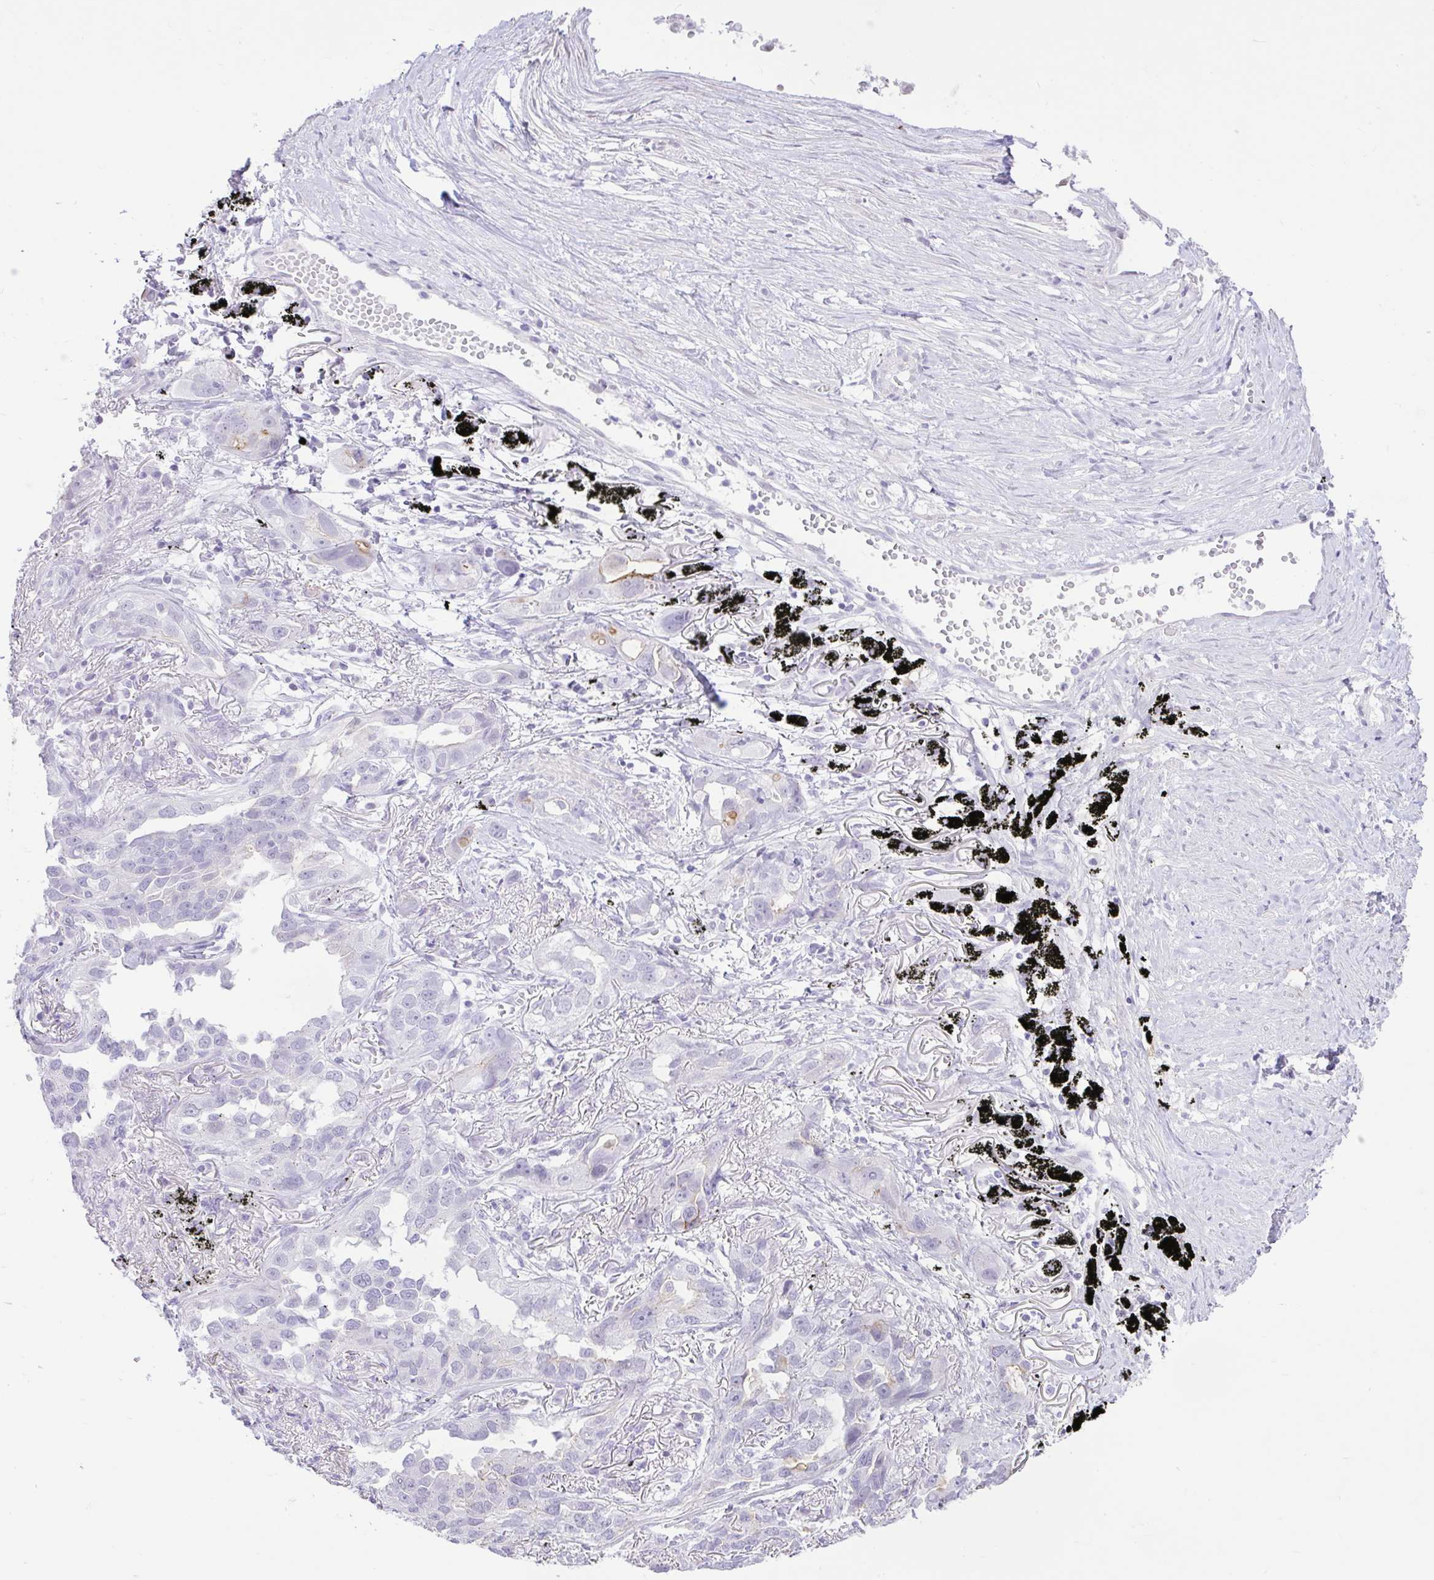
{"staining": {"intensity": "negative", "quantity": "none", "location": "none"}, "tissue": "lung cancer", "cell_type": "Tumor cells", "image_type": "cancer", "snomed": [{"axis": "morphology", "description": "Adenocarcinoma, NOS"}, {"axis": "topography", "description": "Lung"}], "caption": "Micrograph shows no significant protein expression in tumor cells of lung cancer (adenocarcinoma).", "gene": "REEP1", "patient": {"sex": "male", "age": 67}}